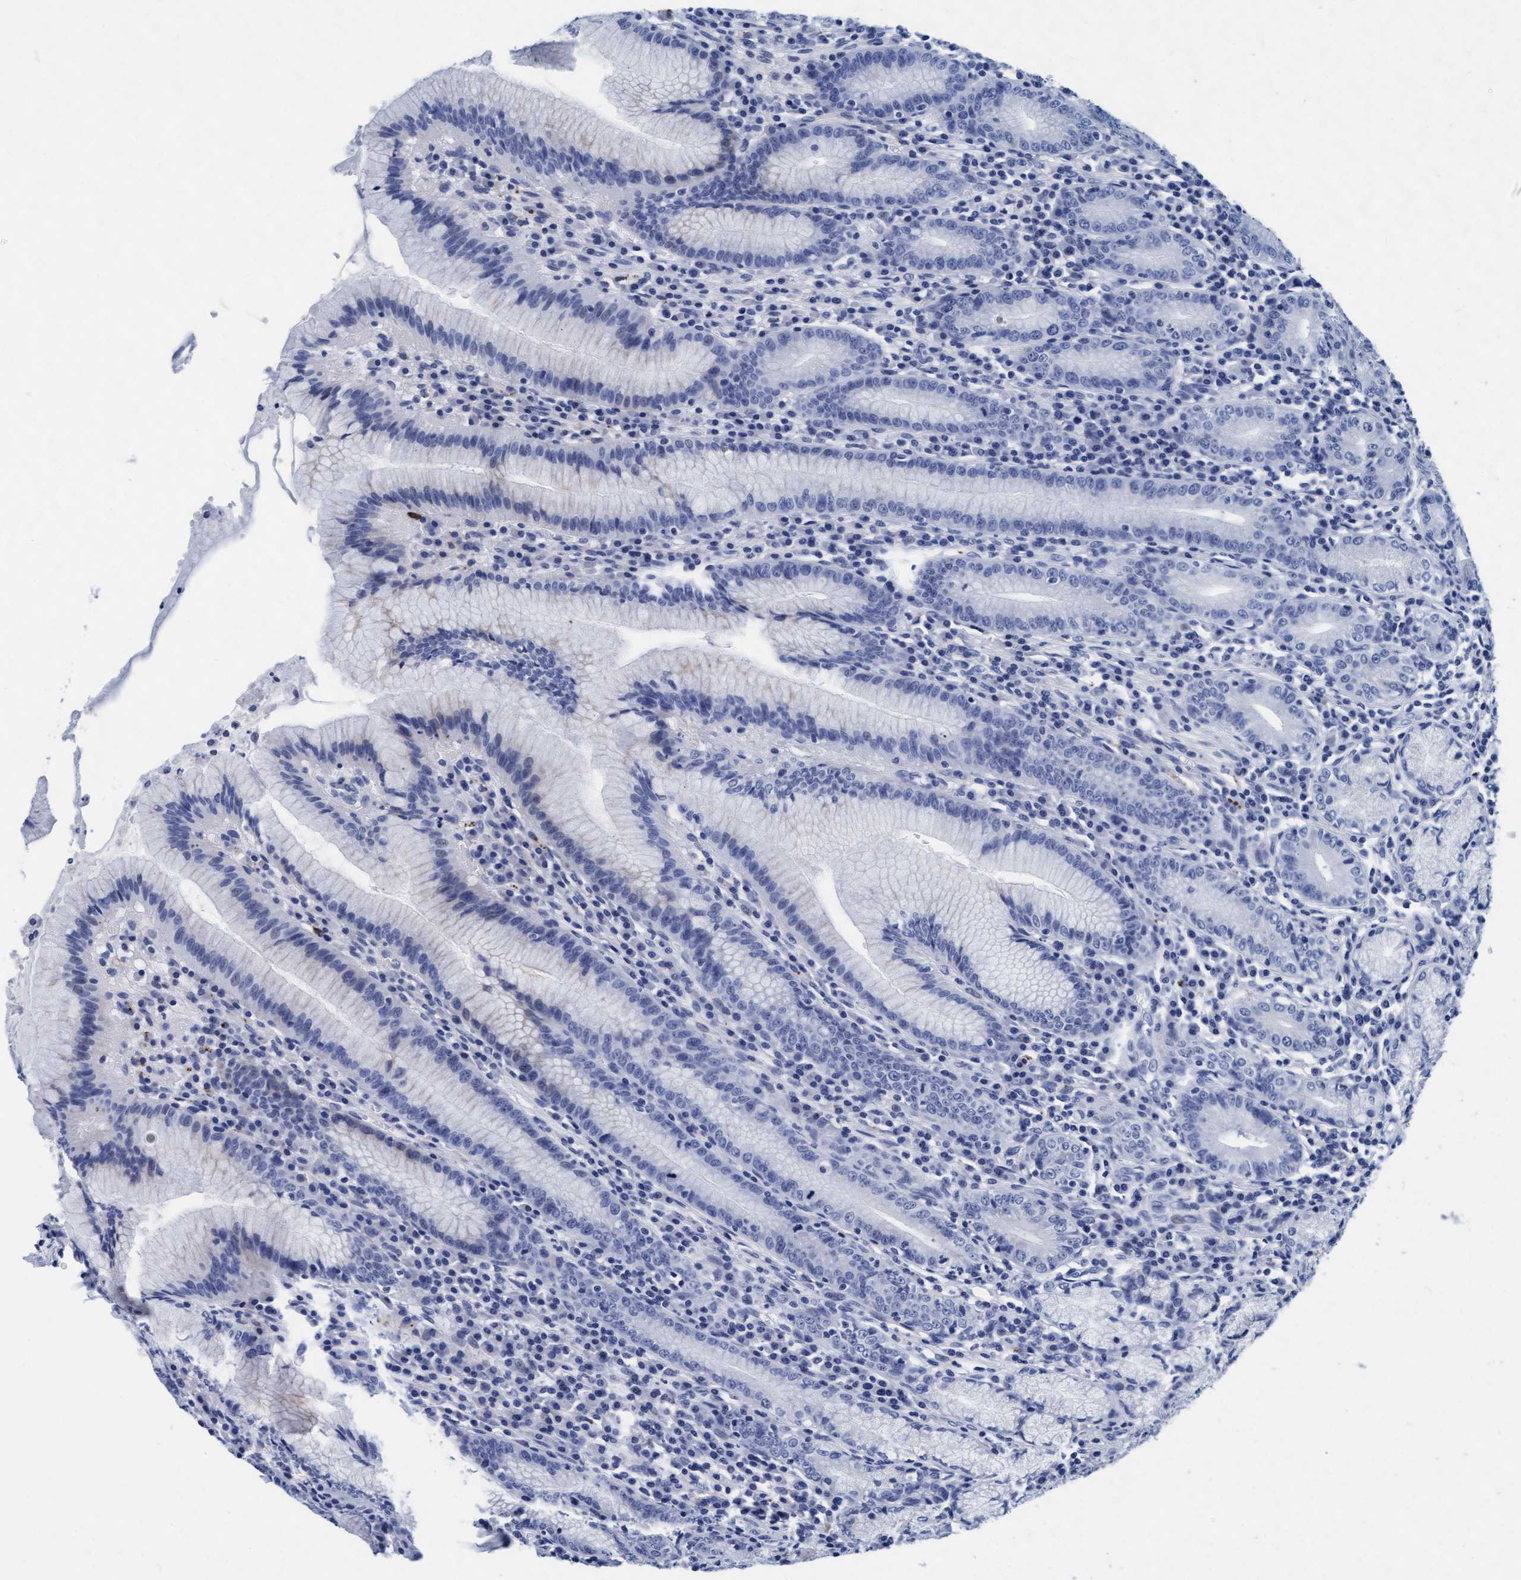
{"staining": {"intensity": "weak", "quantity": "<25%", "location": "cytoplasmic/membranous"}, "tissue": "stomach", "cell_type": "Glandular cells", "image_type": "normal", "snomed": [{"axis": "morphology", "description": "Normal tissue, NOS"}, {"axis": "topography", "description": "Stomach"}], "caption": "The histopathology image exhibits no staining of glandular cells in normal stomach.", "gene": "ARSG", "patient": {"sex": "male", "age": 55}}